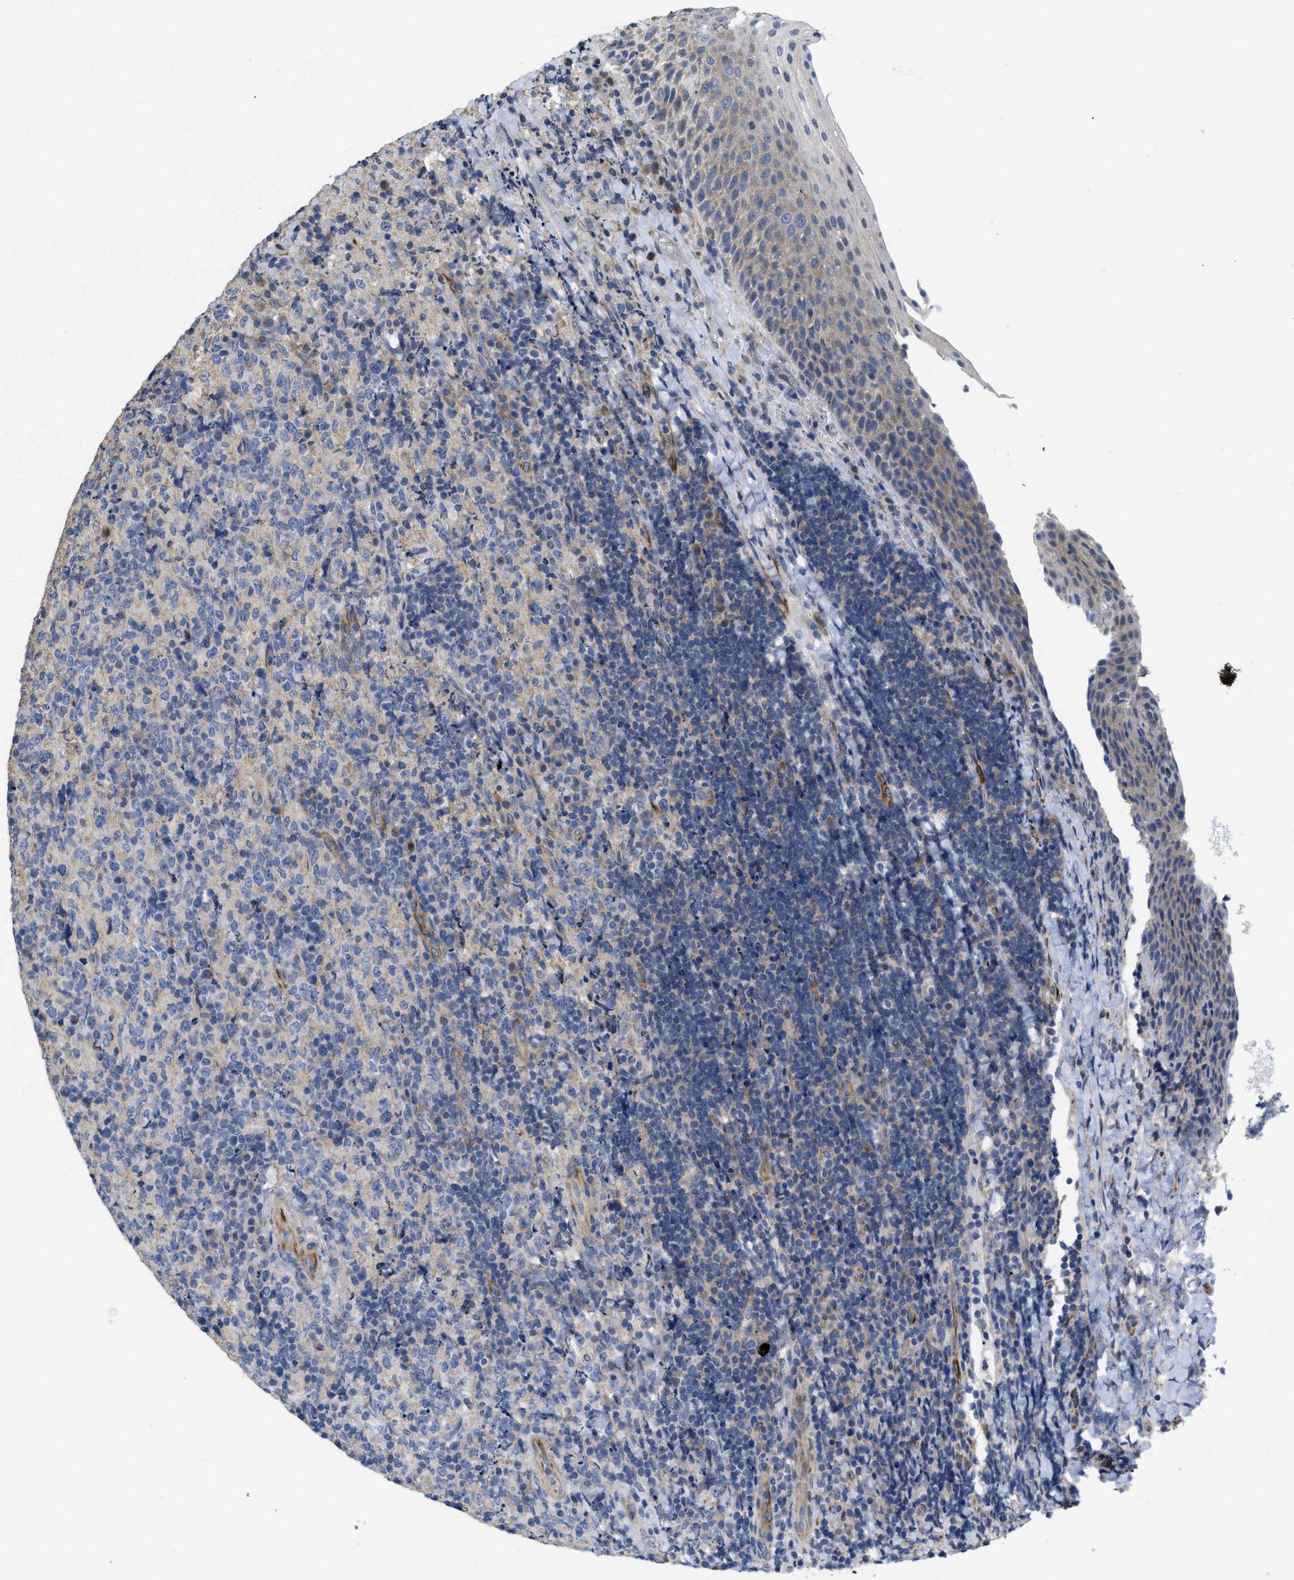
{"staining": {"intensity": "negative", "quantity": "none", "location": "none"}, "tissue": "lymphoma", "cell_type": "Tumor cells", "image_type": "cancer", "snomed": [{"axis": "morphology", "description": "Malignant lymphoma, non-Hodgkin's type, High grade"}, {"axis": "topography", "description": "Tonsil"}], "caption": "A high-resolution image shows immunohistochemistry (IHC) staining of lymphoma, which exhibits no significant staining in tumor cells.", "gene": "TMEM131", "patient": {"sex": "female", "age": 36}}